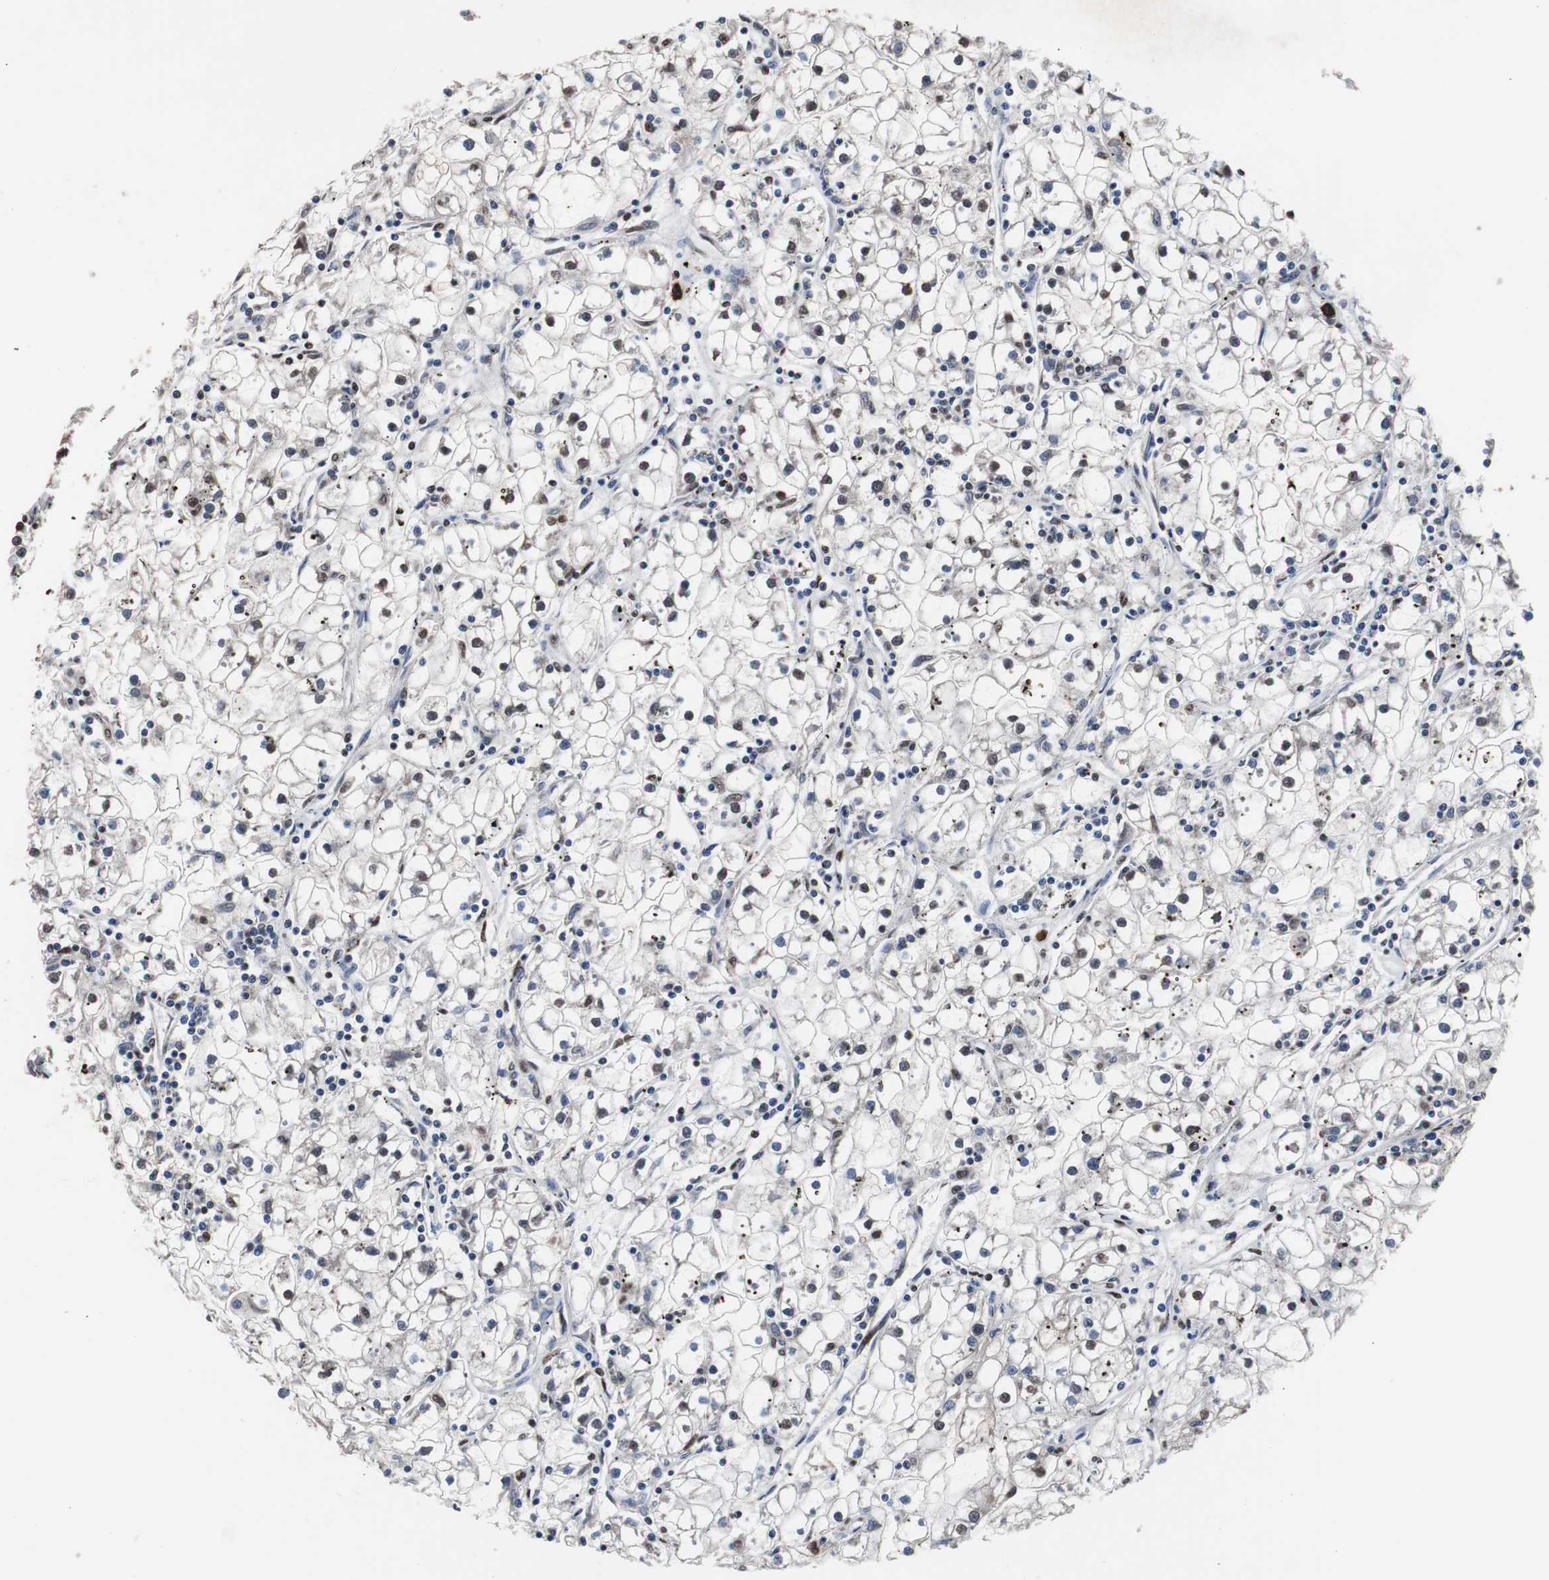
{"staining": {"intensity": "weak", "quantity": "<25%", "location": "nuclear"}, "tissue": "renal cancer", "cell_type": "Tumor cells", "image_type": "cancer", "snomed": [{"axis": "morphology", "description": "Adenocarcinoma, NOS"}, {"axis": "topography", "description": "Kidney"}], "caption": "Protein analysis of adenocarcinoma (renal) shows no significant positivity in tumor cells.", "gene": "MED27", "patient": {"sex": "male", "age": 56}}